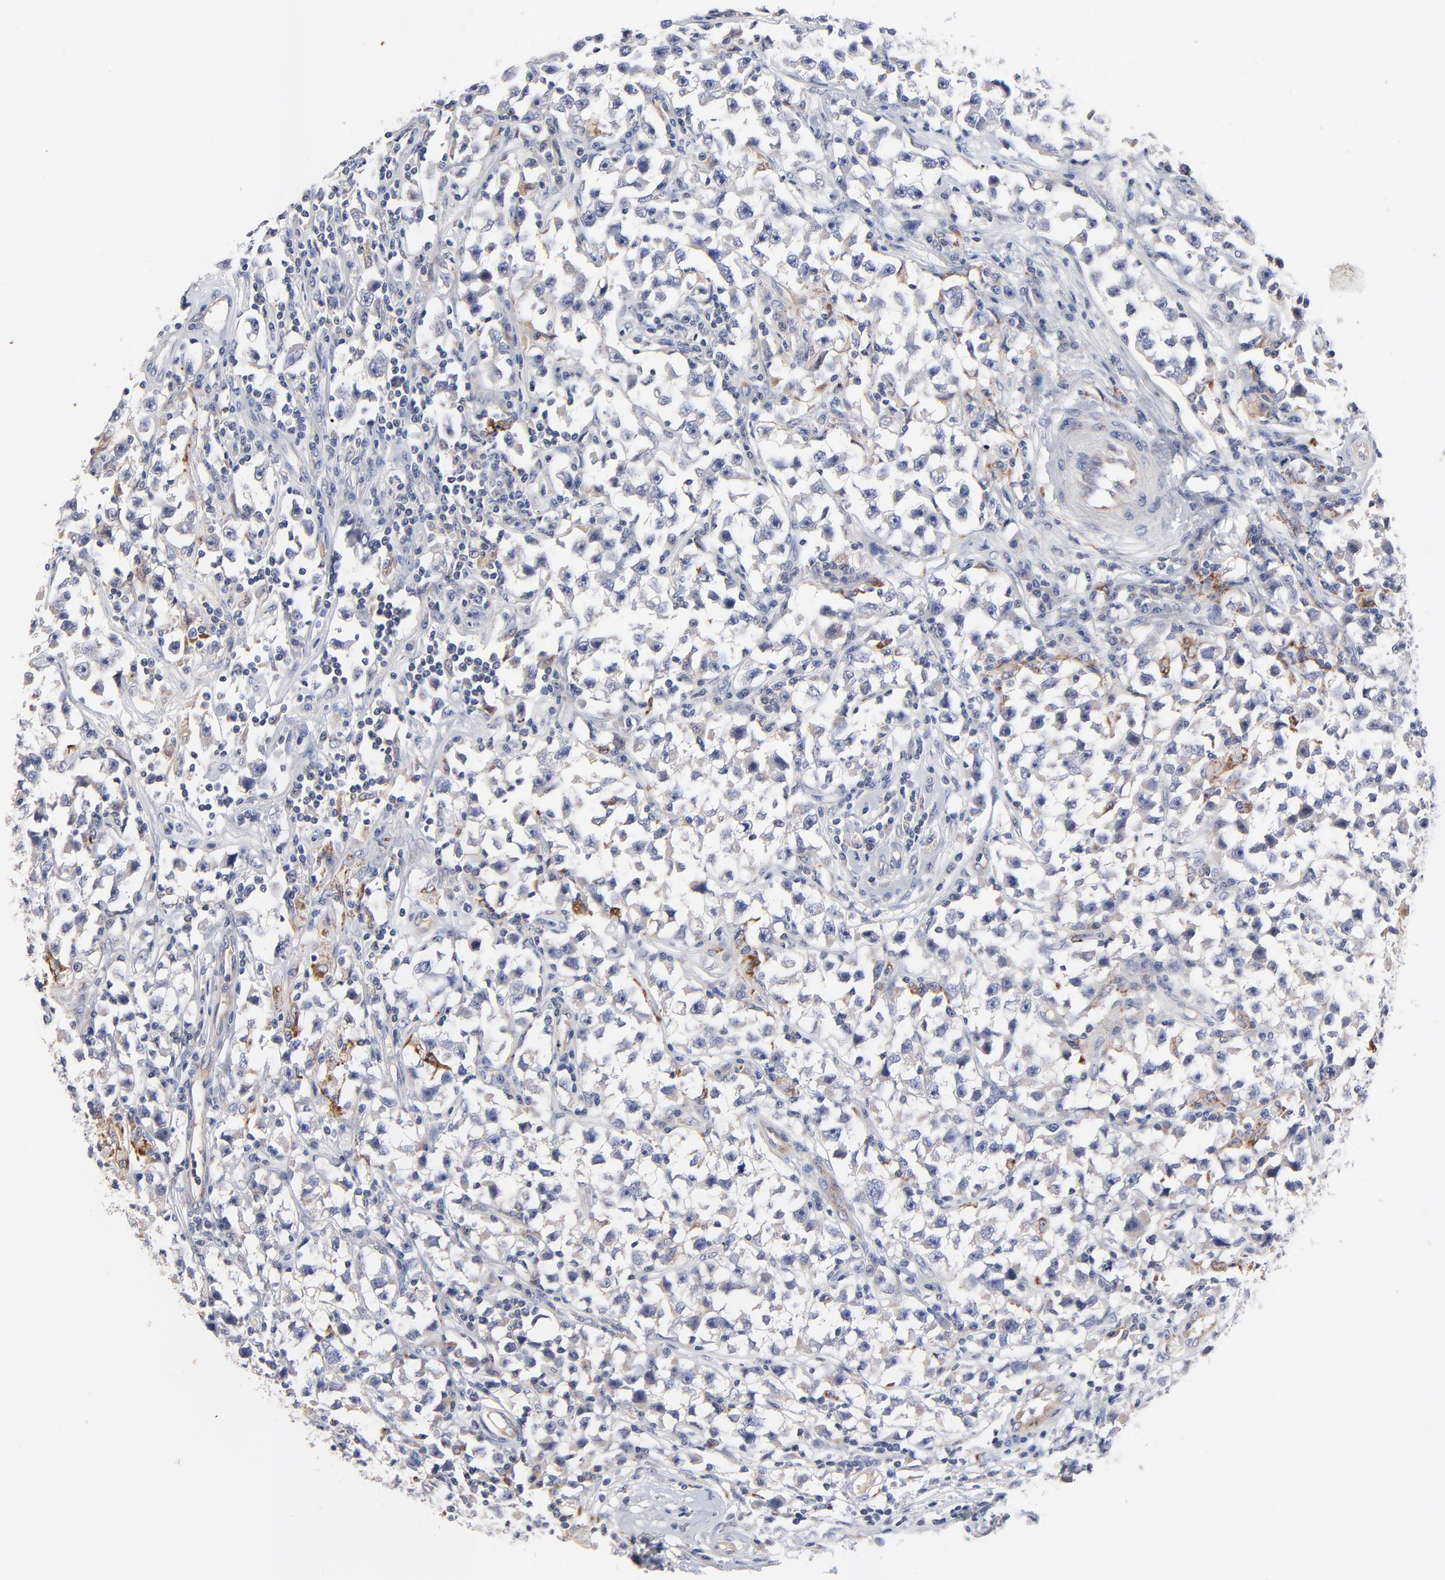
{"staining": {"intensity": "negative", "quantity": "none", "location": "none"}, "tissue": "testis cancer", "cell_type": "Tumor cells", "image_type": "cancer", "snomed": [{"axis": "morphology", "description": "Seminoma, NOS"}, {"axis": "topography", "description": "Testis"}], "caption": "Tumor cells are negative for brown protein staining in seminoma (testis).", "gene": "FBXO10", "patient": {"sex": "male", "age": 33}}